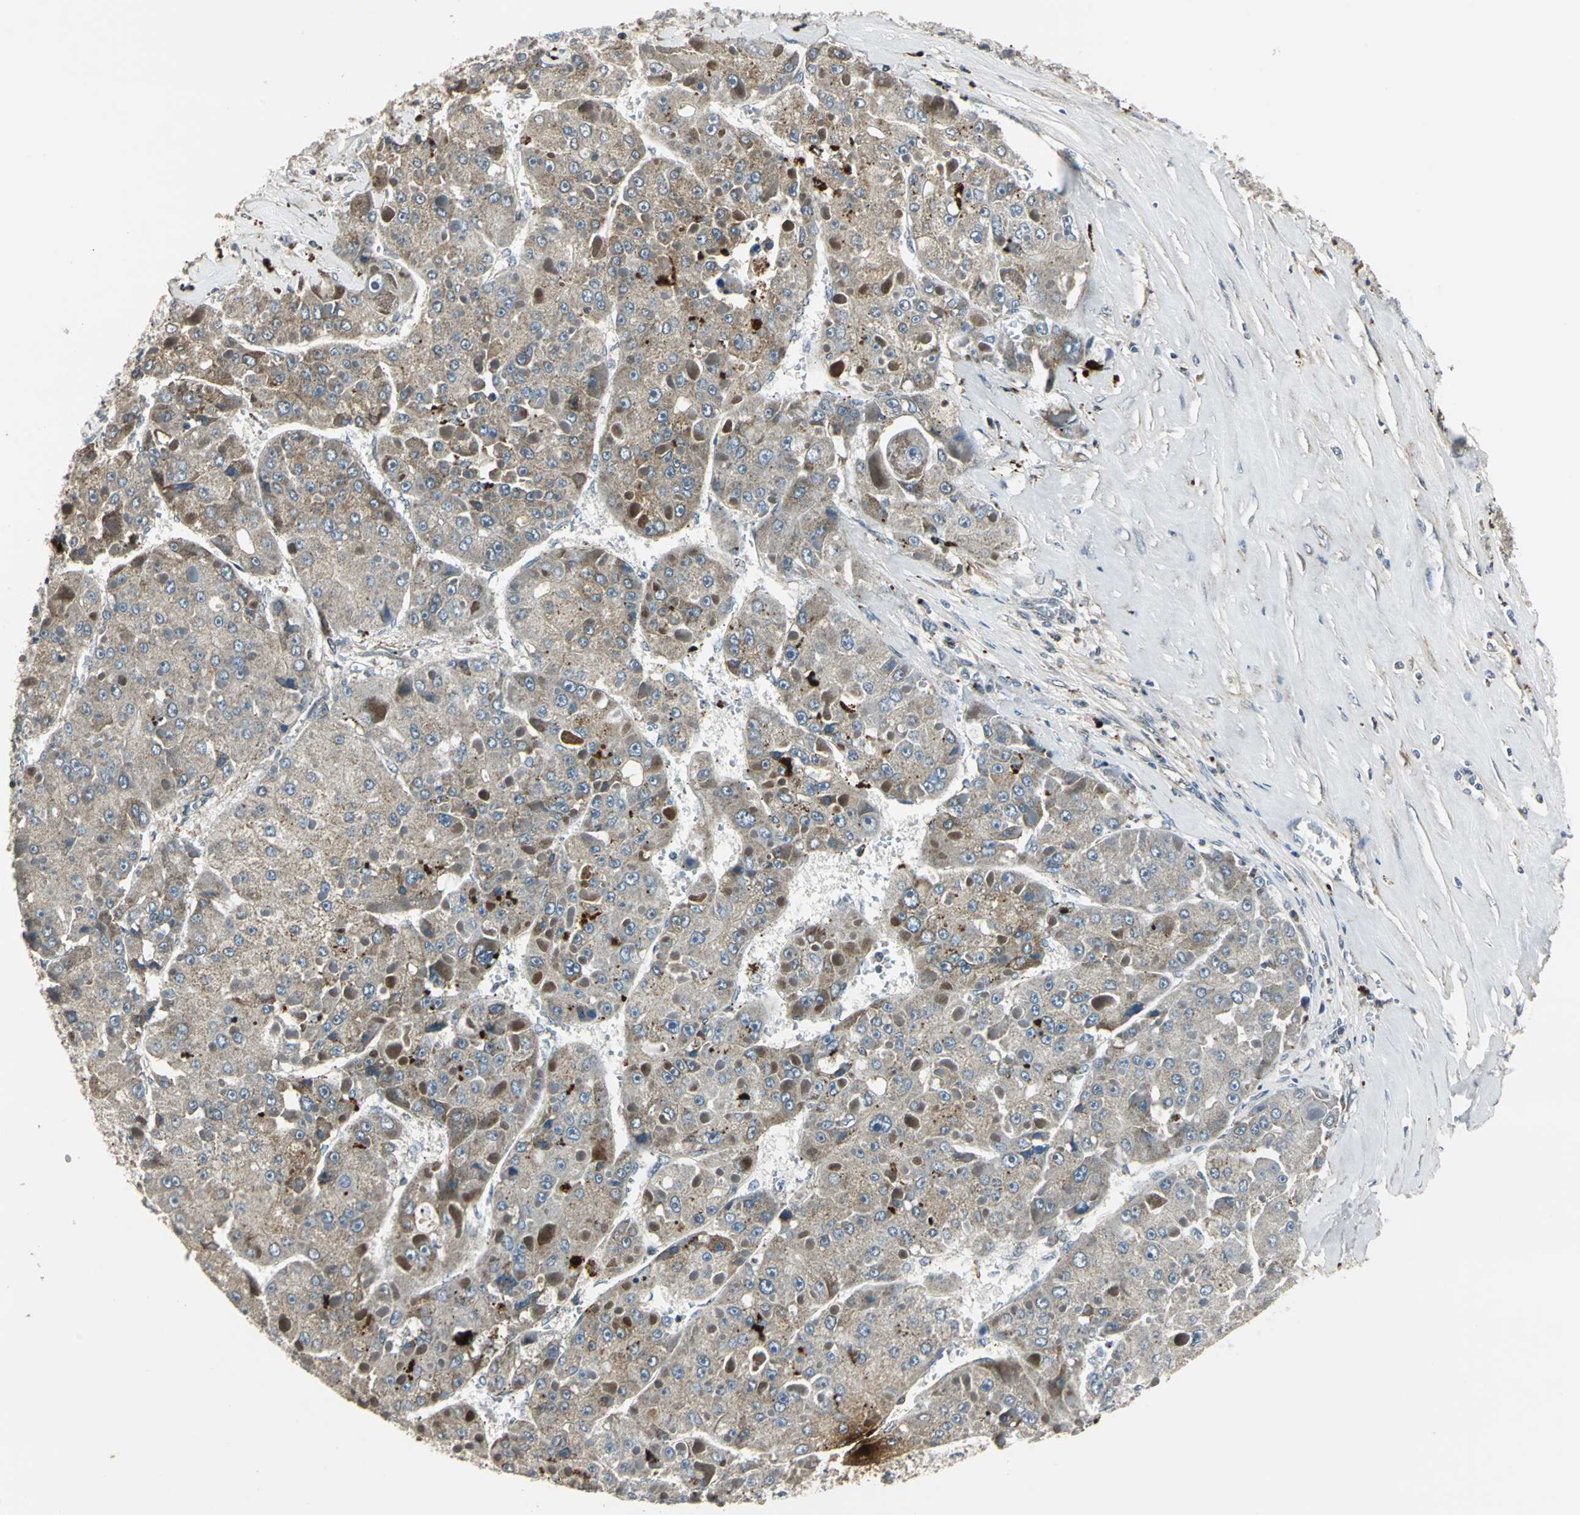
{"staining": {"intensity": "weak", "quantity": ">75%", "location": "cytoplasmic/membranous"}, "tissue": "liver cancer", "cell_type": "Tumor cells", "image_type": "cancer", "snomed": [{"axis": "morphology", "description": "Carcinoma, Hepatocellular, NOS"}, {"axis": "topography", "description": "Liver"}], "caption": "Liver cancer (hepatocellular carcinoma) stained with a protein marker reveals weak staining in tumor cells.", "gene": "DNAJB4", "patient": {"sex": "female", "age": 73}}